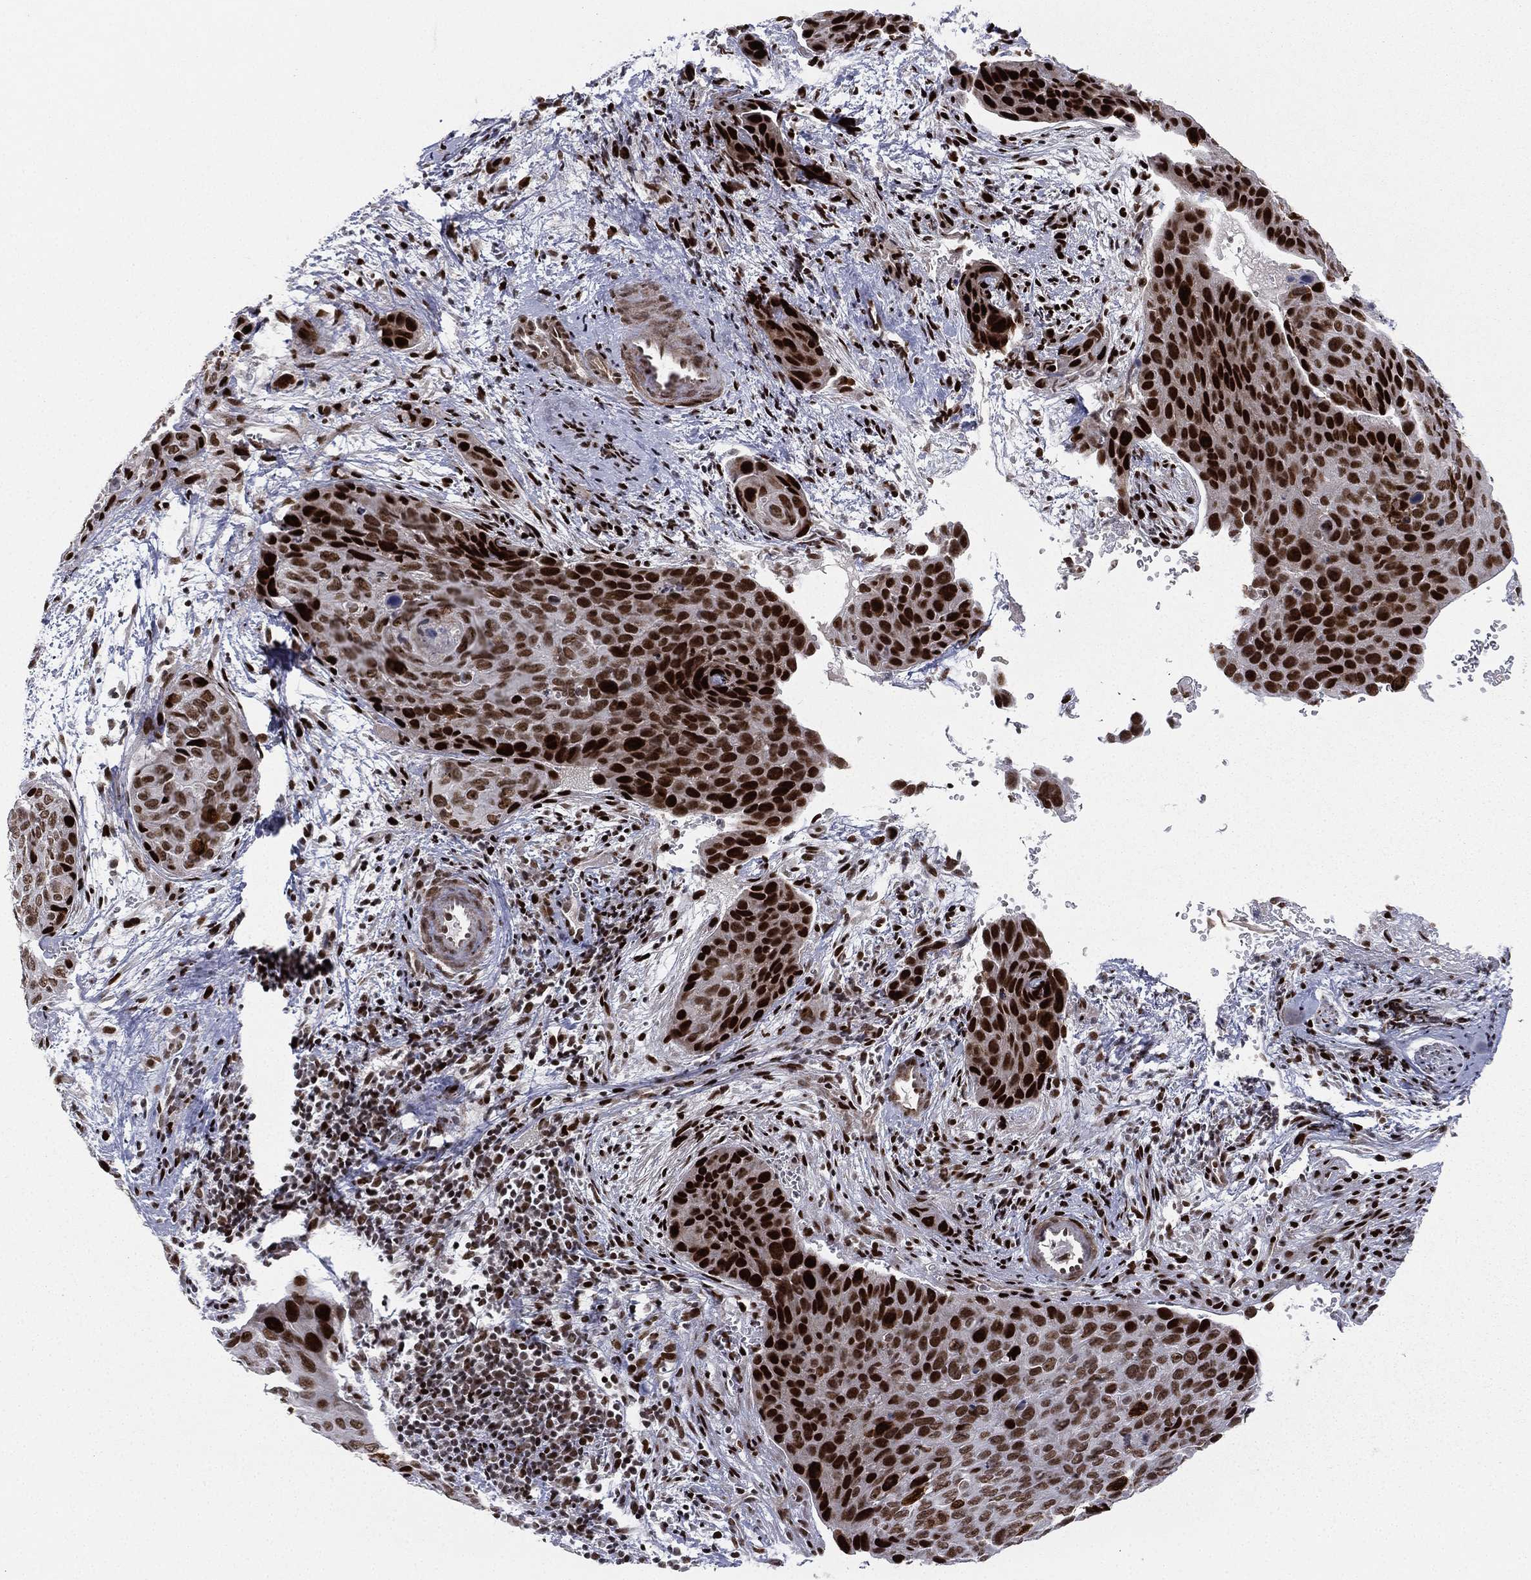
{"staining": {"intensity": "strong", "quantity": ">75%", "location": "nuclear"}, "tissue": "cervical cancer", "cell_type": "Tumor cells", "image_type": "cancer", "snomed": [{"axis": "morphology", "description": "Squamous cell carcinoma, NOS"}, {"axis": "topography", "description": "Cervix"}], "caption": "High-magnification brightfield microscopy of cervical cancer (squamous cell carcinoma) stained with DAB (brown) and counterstained with hematoxylin (blue). tumor cells exhibit strong nuclear positivity is present in about>75% of cells.", "gene": "RTF1", "patient": {"sex": "female", "age": 35}}